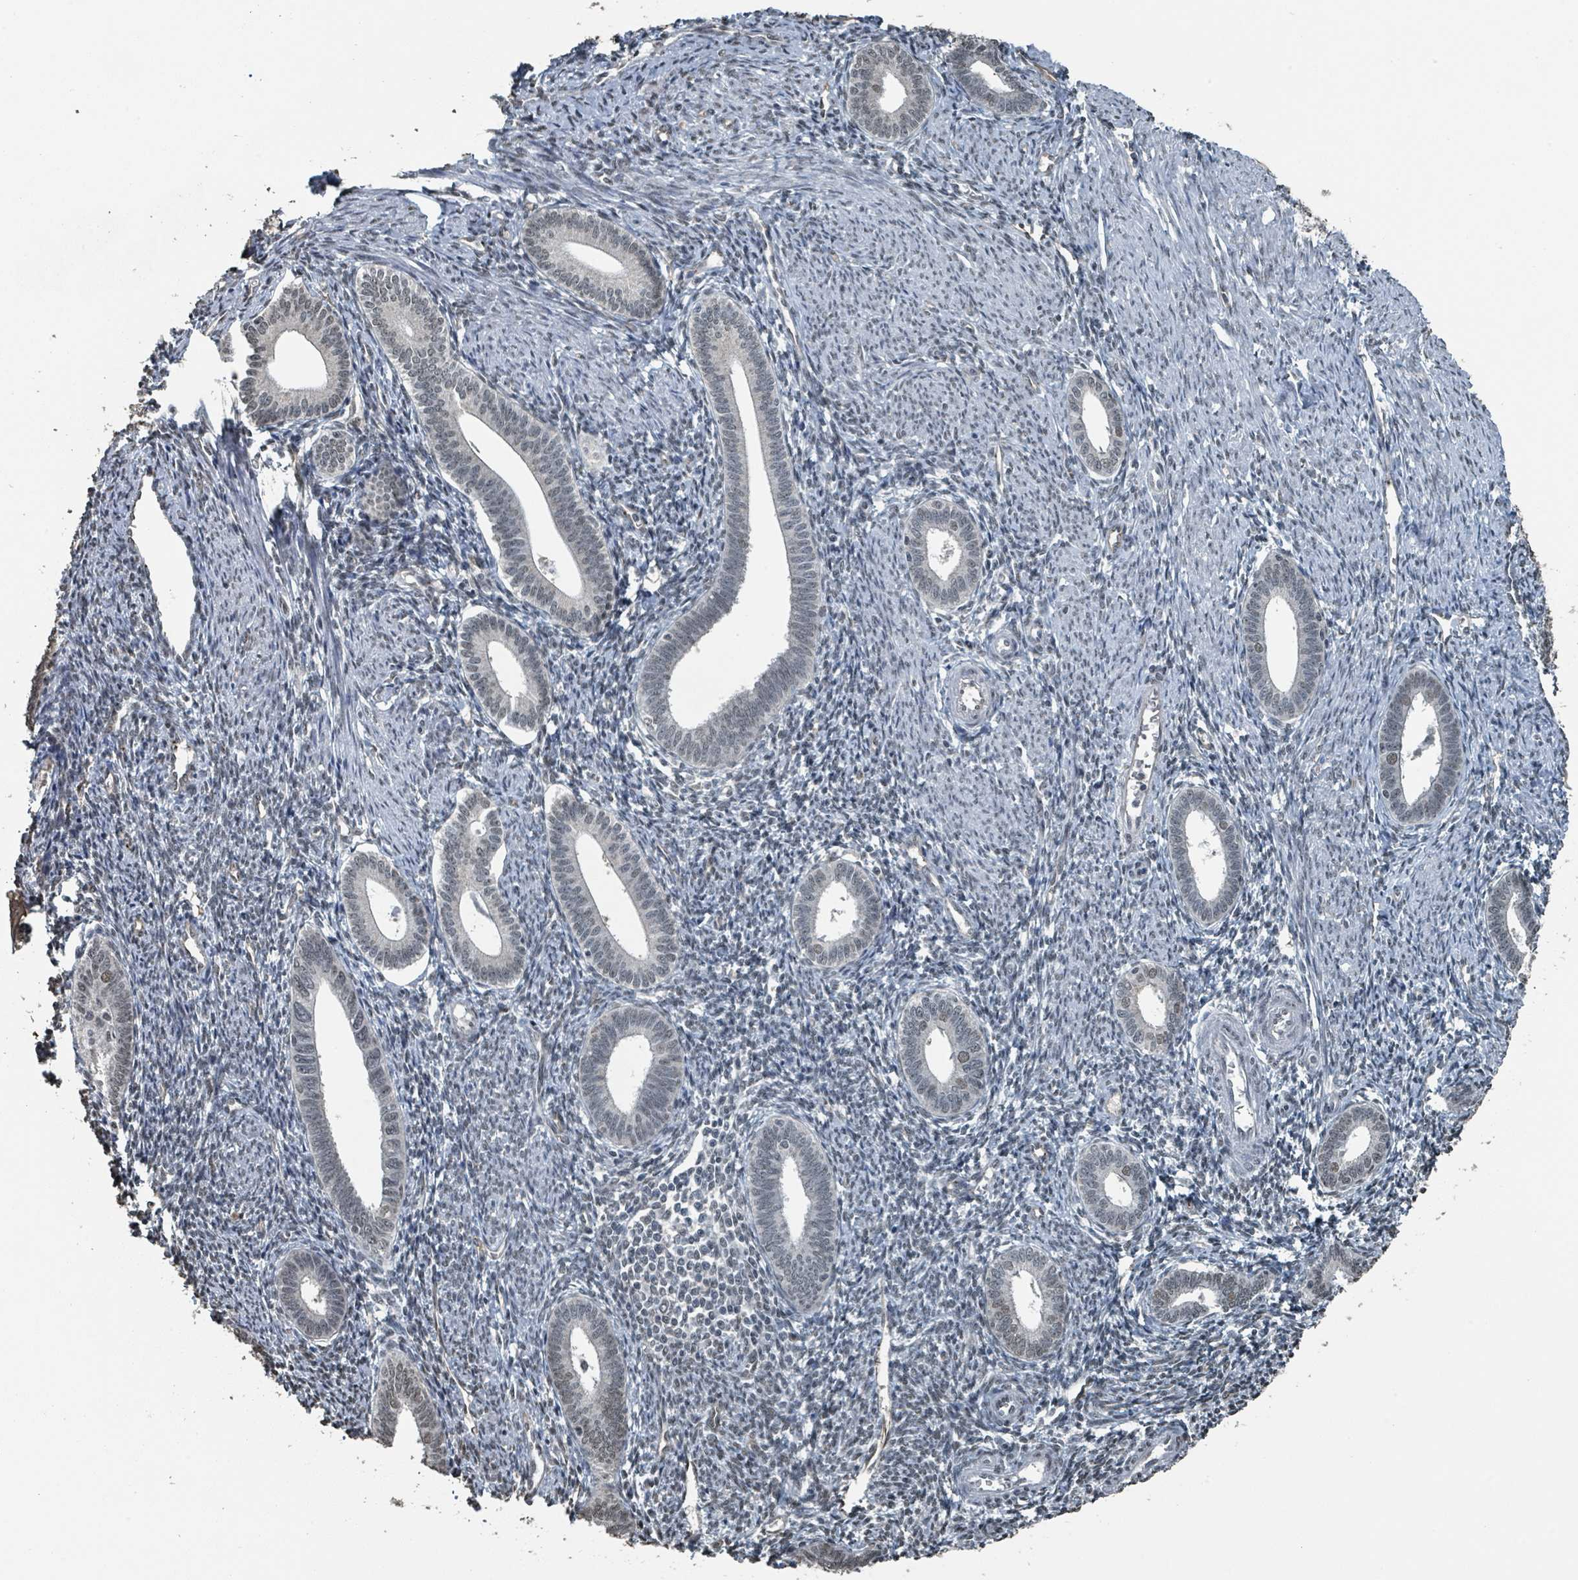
{"staining": {"intensity": "negative", "quantity": "none", "location": "none"}, "tissue": "endometrium", "cell_type": "Cells in endometrial stroma", "image_type": "normal", "snomed": [{"axis": "morphology", "description": "Normal tissue, NOS"}, {"axis": "topography", "description": "Endometrium"}], "caption": "This micrograph is of normal endometrium stained with IHC to label a protein in brown with the nuclei are counter-stained blue. There is no staining in cells in endometrial stroma.", "gene": "PHIP", "patient": {"sex": "female", "age": 41}}